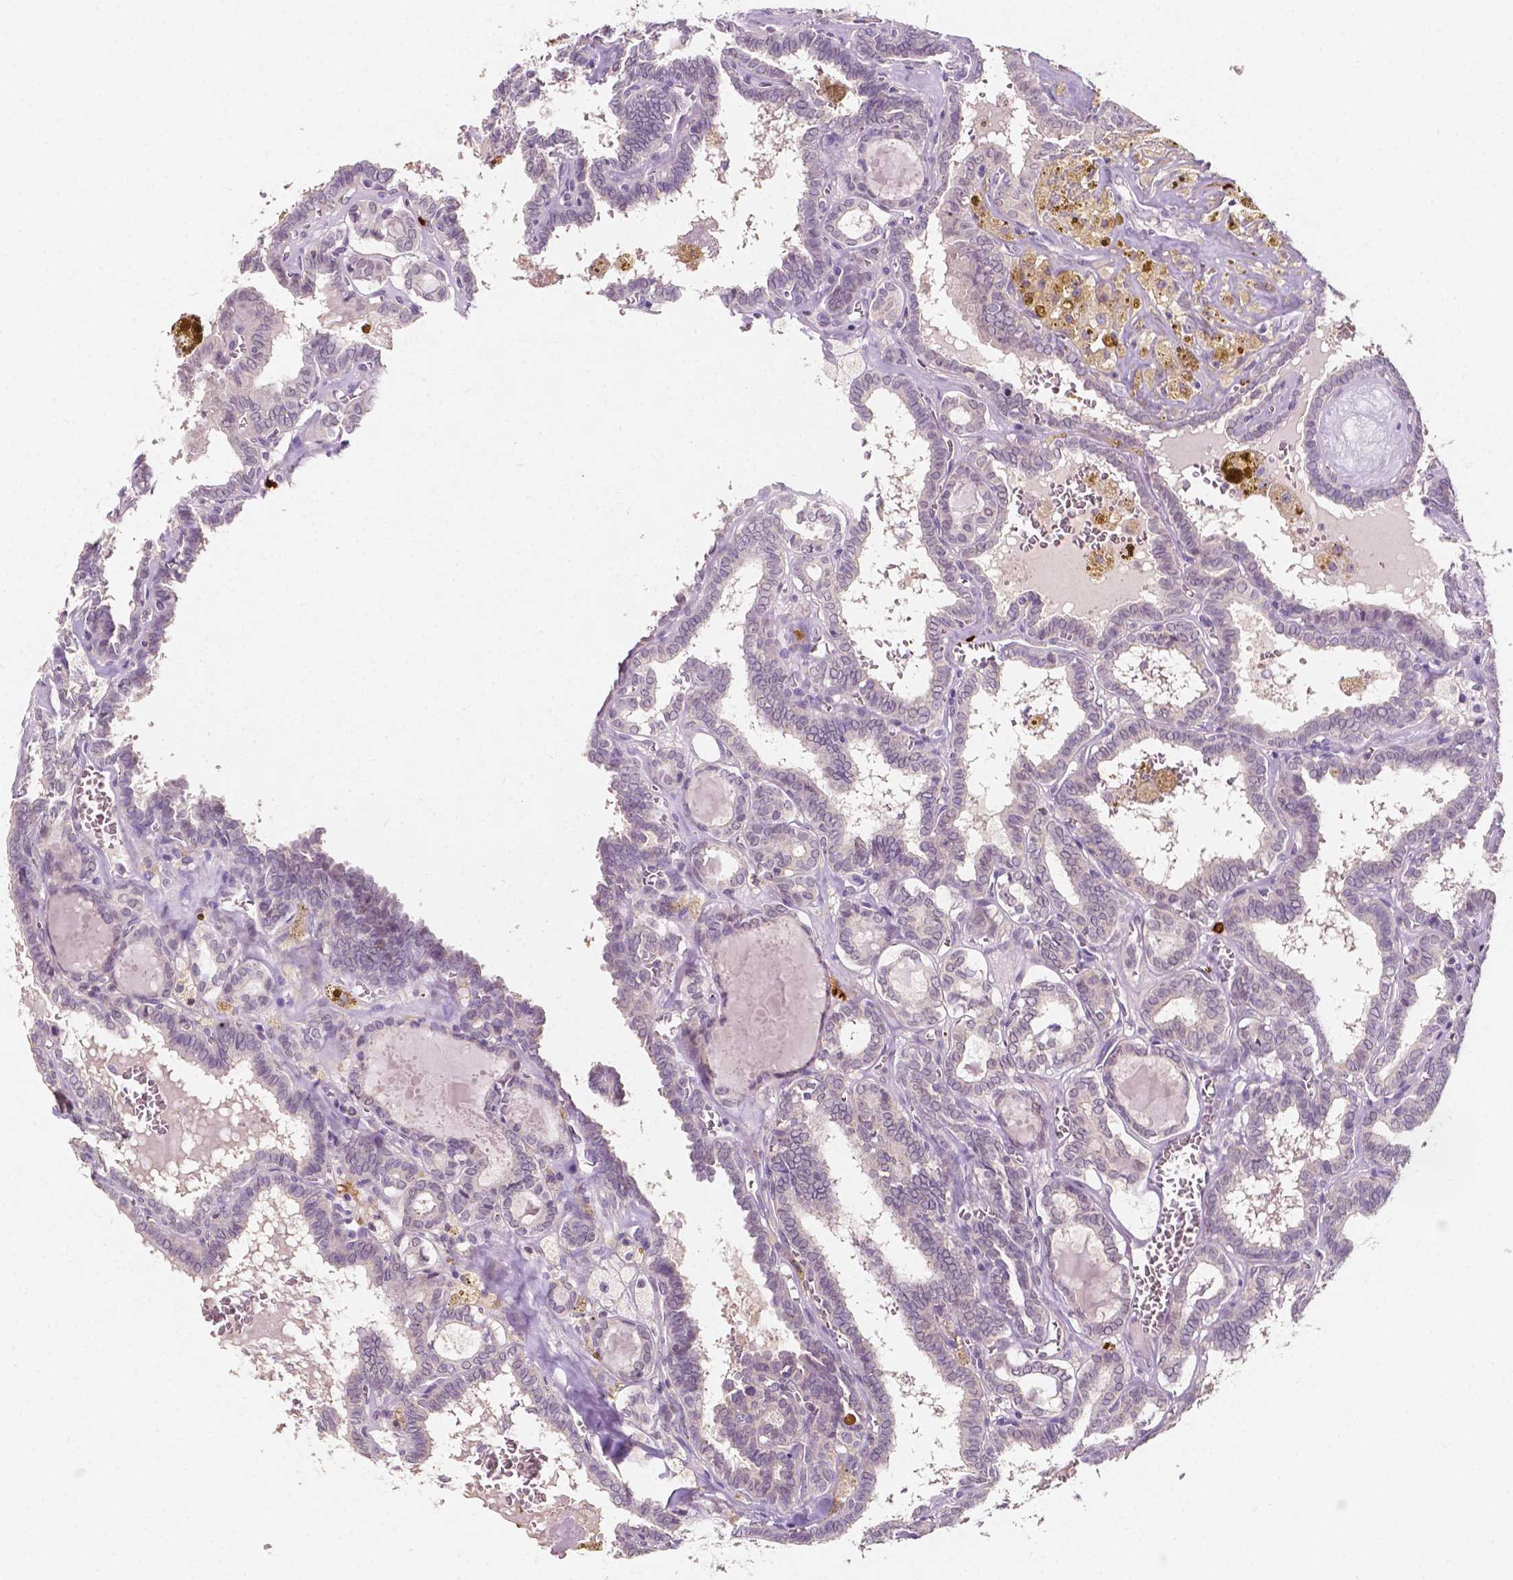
{"staining": {"intensity": "negative", "quantity": "none", "location": "none"}, "tissue": "thyroid cancer", "cell_type": "Tumor cells", "image_type": "cancer", "snomed": [{"axis": "morphology", "description": "Papillary adenocarcinoma, NOS"}, {"axis": "topography", "description": "Thyroid gland"}], "caption": "Thyroid papillary adenocarcinoma was stained to show a protein in brown. There is no significant expression in tumor cells. (DAB (3,3'-diaminobenzidine) IHC visualized using brightfield microscopy, high magnification).", "gene": "SIRT2", "patient": {"sex": "female", "age": 39}}